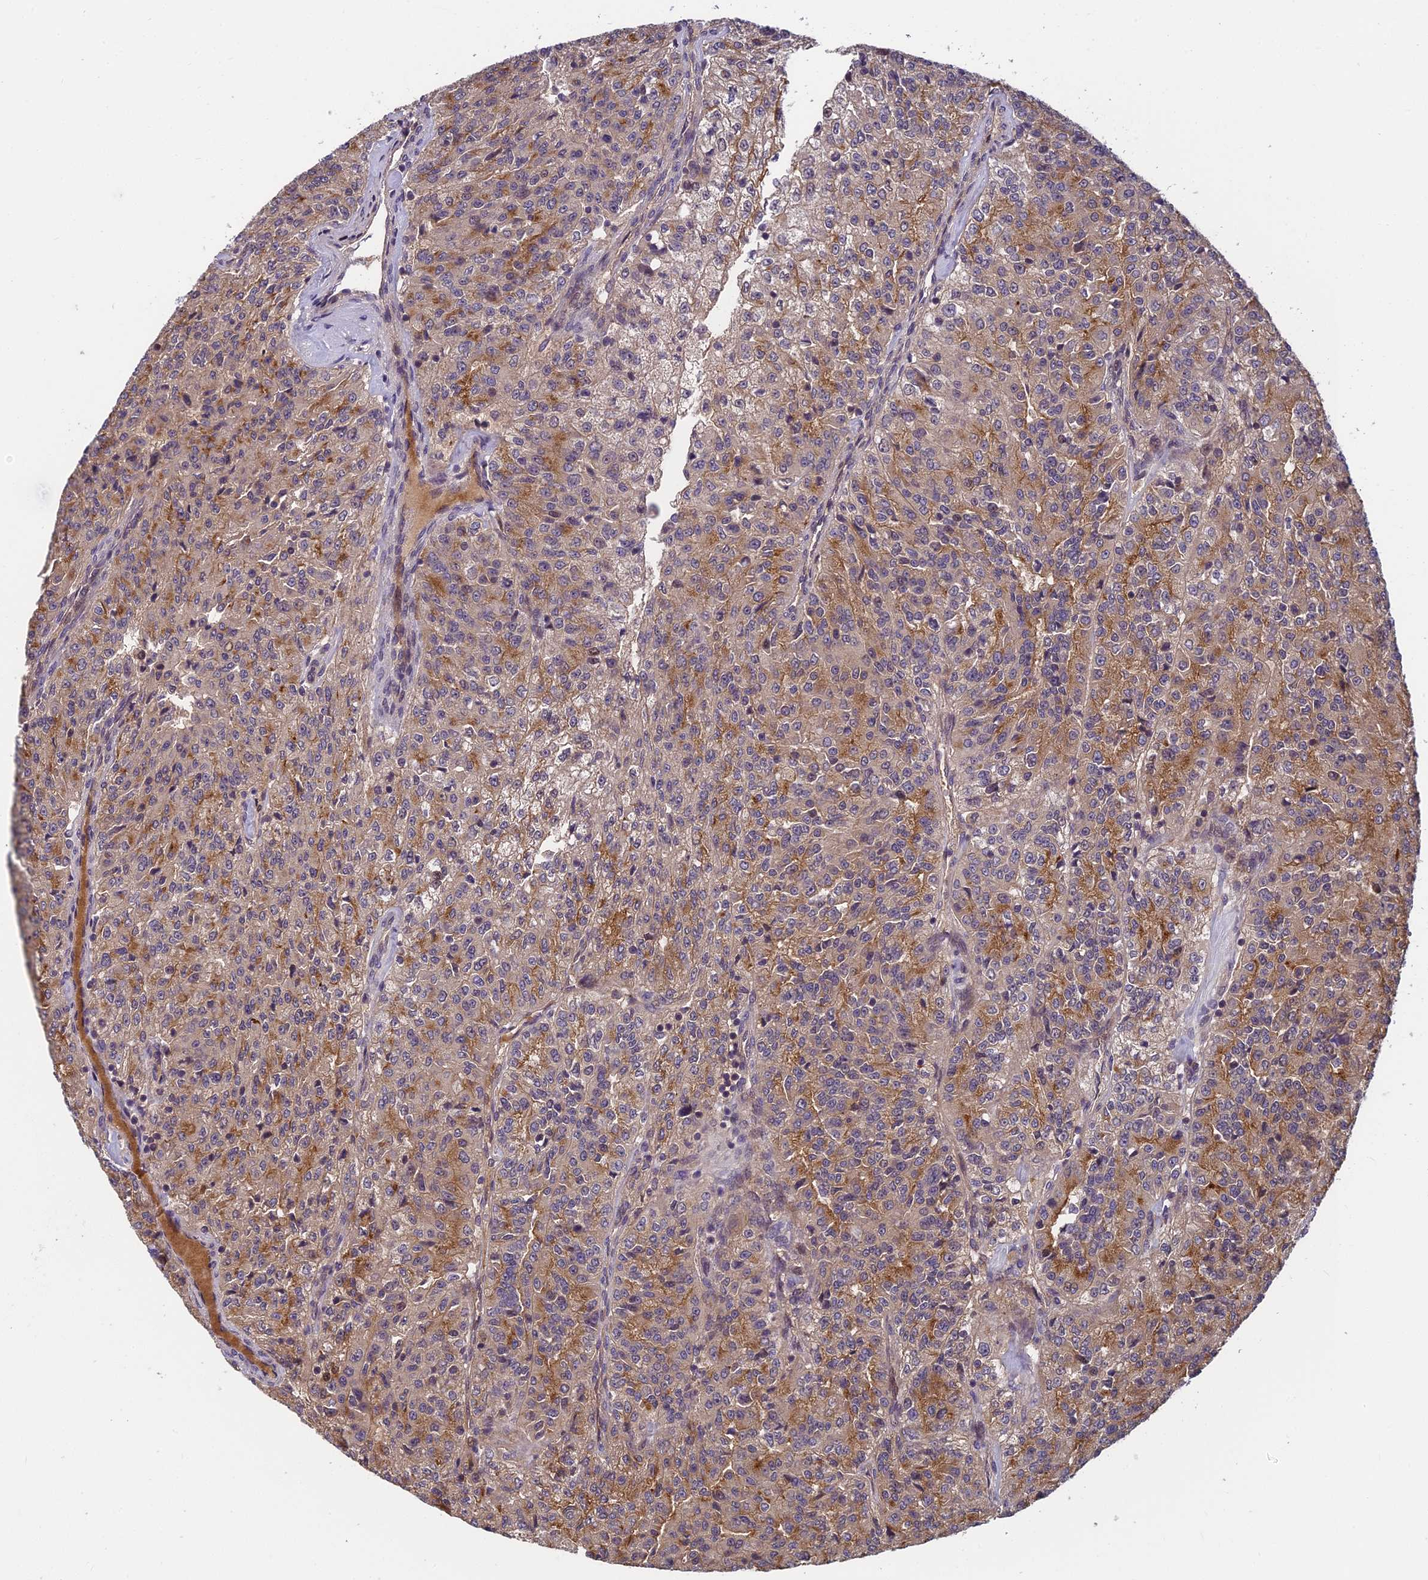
{"staining": {"intensity": "moderate", "quantity": "25%-75%", "location": "cytoplasmic/membranous"}, "tissue": "renal cancer", "cell_type": "Tumor cells", "image_type": "cancer", "snomed": [{"axis": "morphology", "description": "Adenocarcinoma, NOS"}, {"axis": "topography", "description": "Kidney"}], "caption": "Protein staining of renal adenocarcinoma tissue displays moderate cytoplasmic/membranous staining in about 25%-75% of tumor cells.", "gene": "PIKFYVE", "patient": {"sex": "female", "age": 63}}